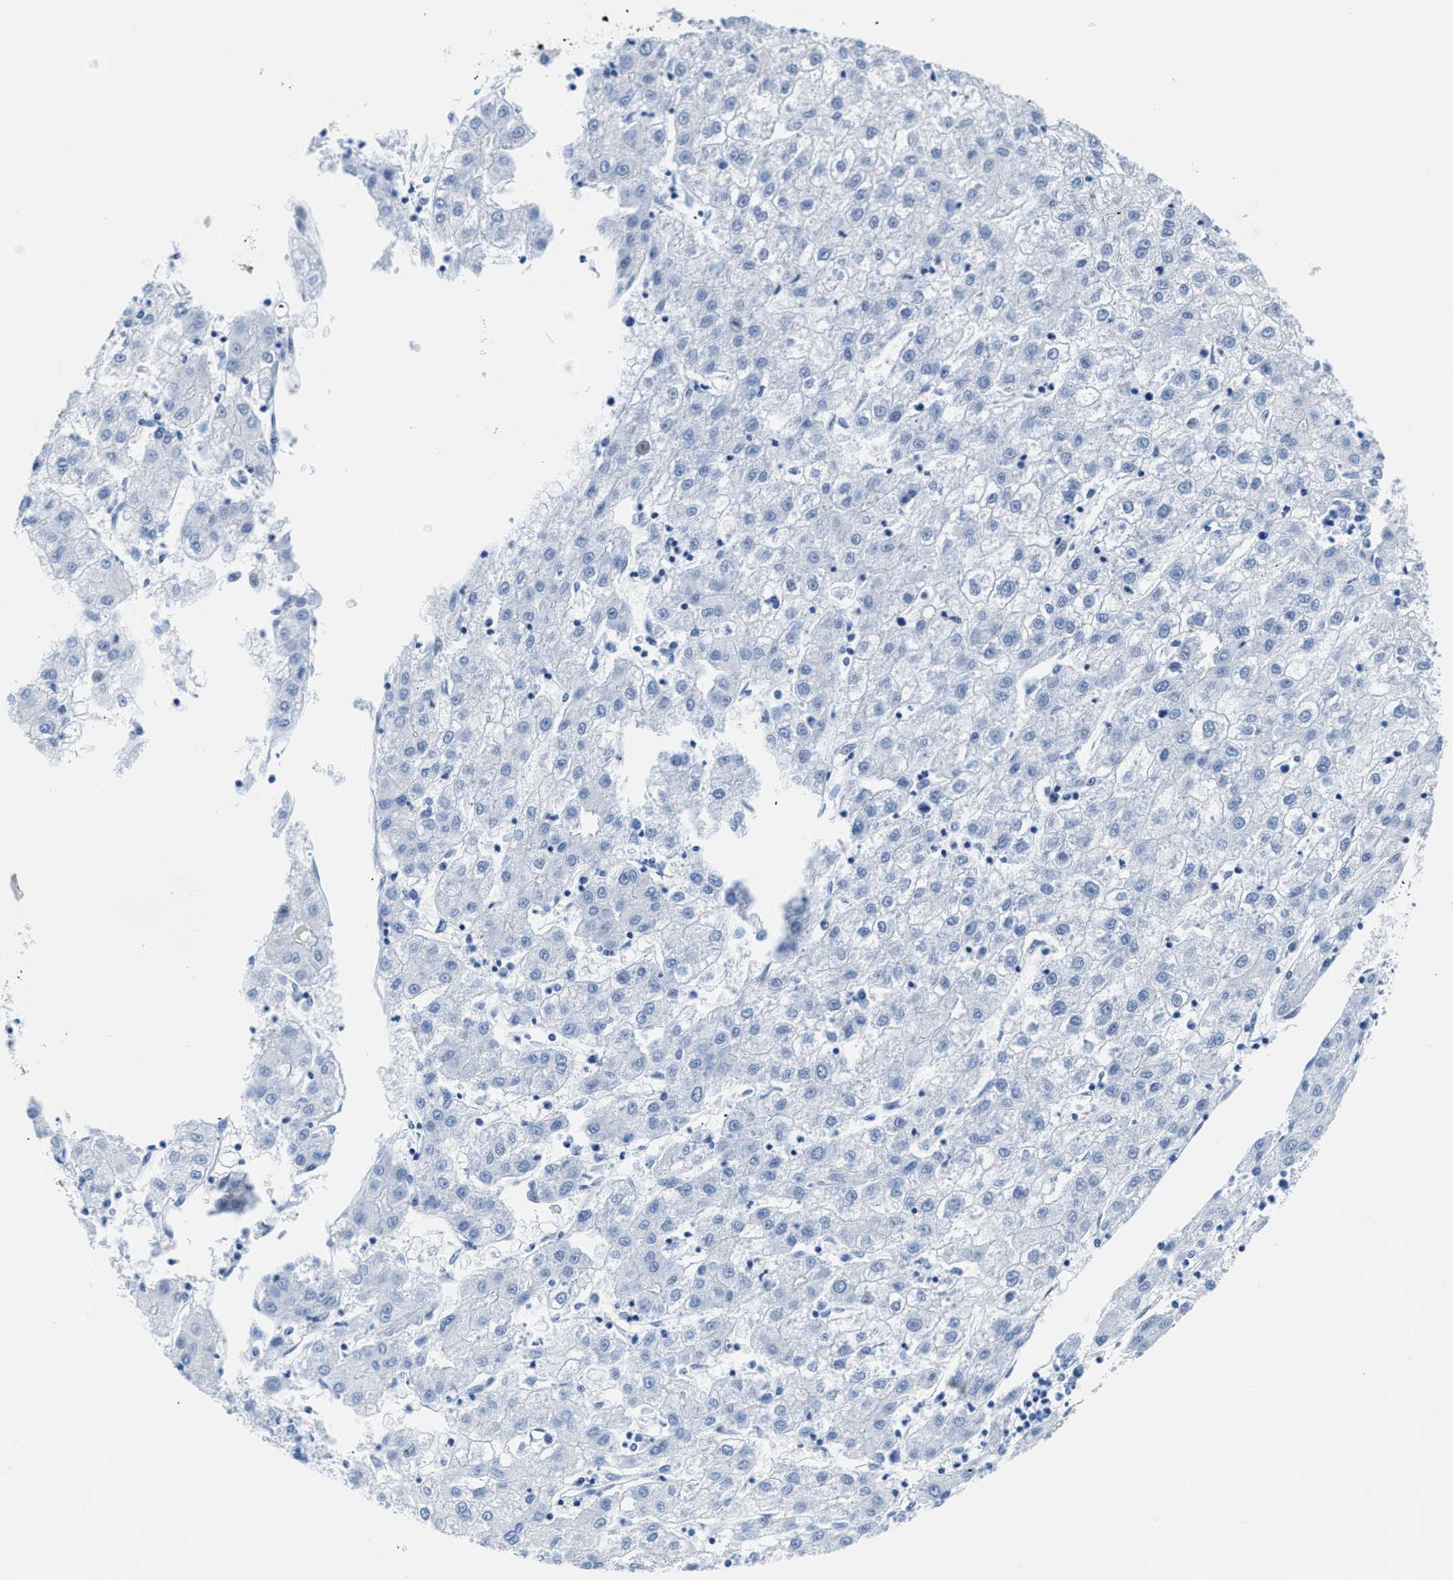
{"staining": {"intensity": "negative", "quantity": "none", "location": "none"}, "tissue": "liver cancer", "cell_type": "Tumor cells", "image_type": "cancer", "snomed": [{"axis": "morphology", "description": "Carcinoma, Hepatocellular, NOS"}, {"axis": "topography", "description": "Liver"}], "caption": "This is an IHC histopathology image of liver hepatocellular carcinoma. There is no positivity in tumor cells.", "gene": "CTBP1", "patient": {"sex": "male", "age": 72}}